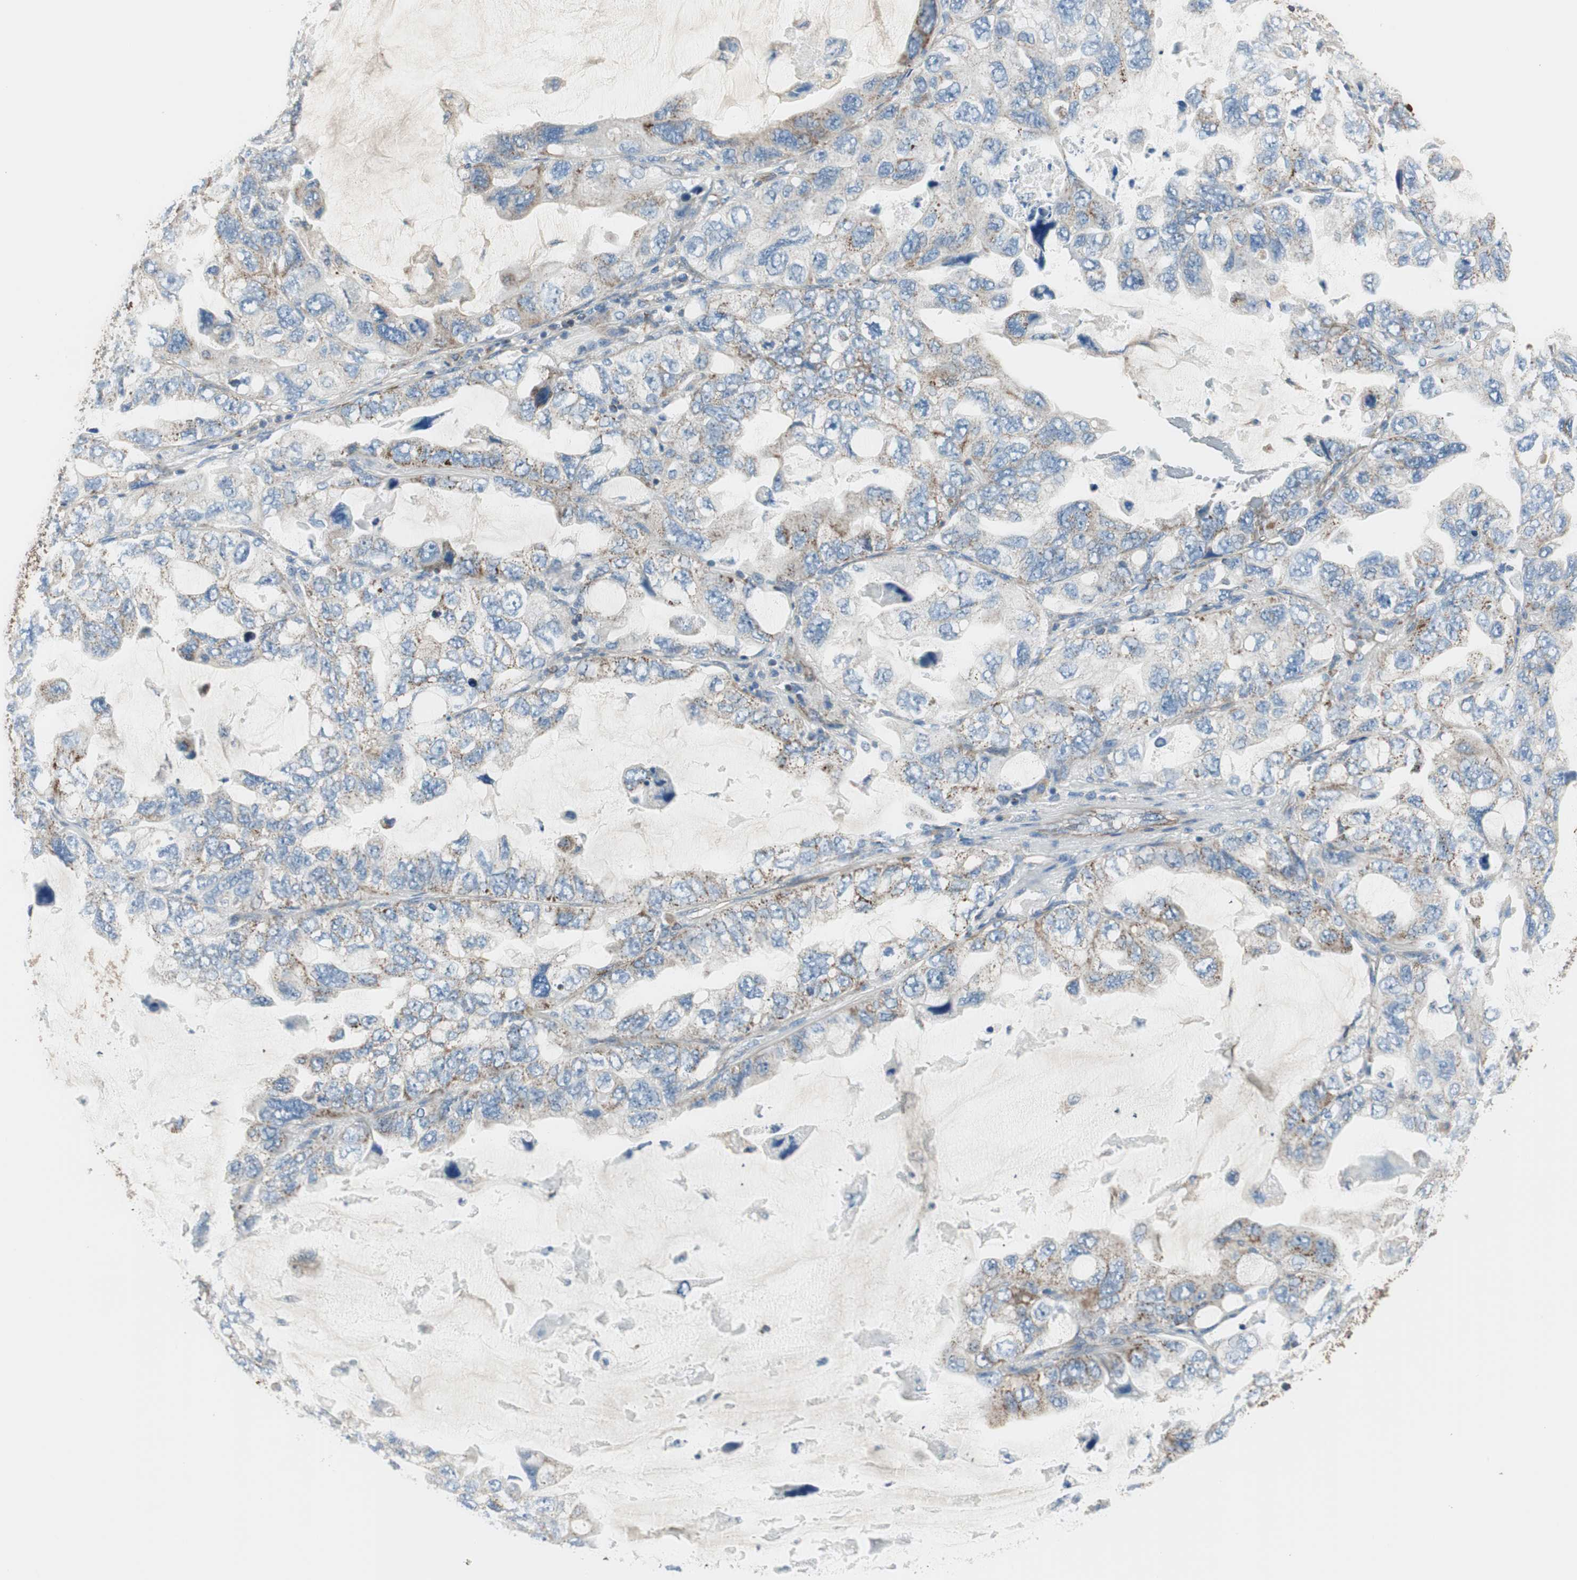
{"staining": {"intensity": "weak", "quantity": "25%-75%", "location": "cytoplasmic/membranous"}, "tissue": "lung cancer", "cell_type": "Tumor cells", "image_type": "cancer", "snomed": [{"axis": "morphology", "description": "Squamous cell carcinoma, NOS"}, {"axis": "topography", "description": "Lung"}], "caption": "Protein analysis of lung cancer (squamous cell carcinoma) tissue displays weak cytoplasmic/membranous expression in approximately 25%-75% of tumor cells.", "gene": "SRCIN1", "patient": {"sex": "female", "age": 73}}